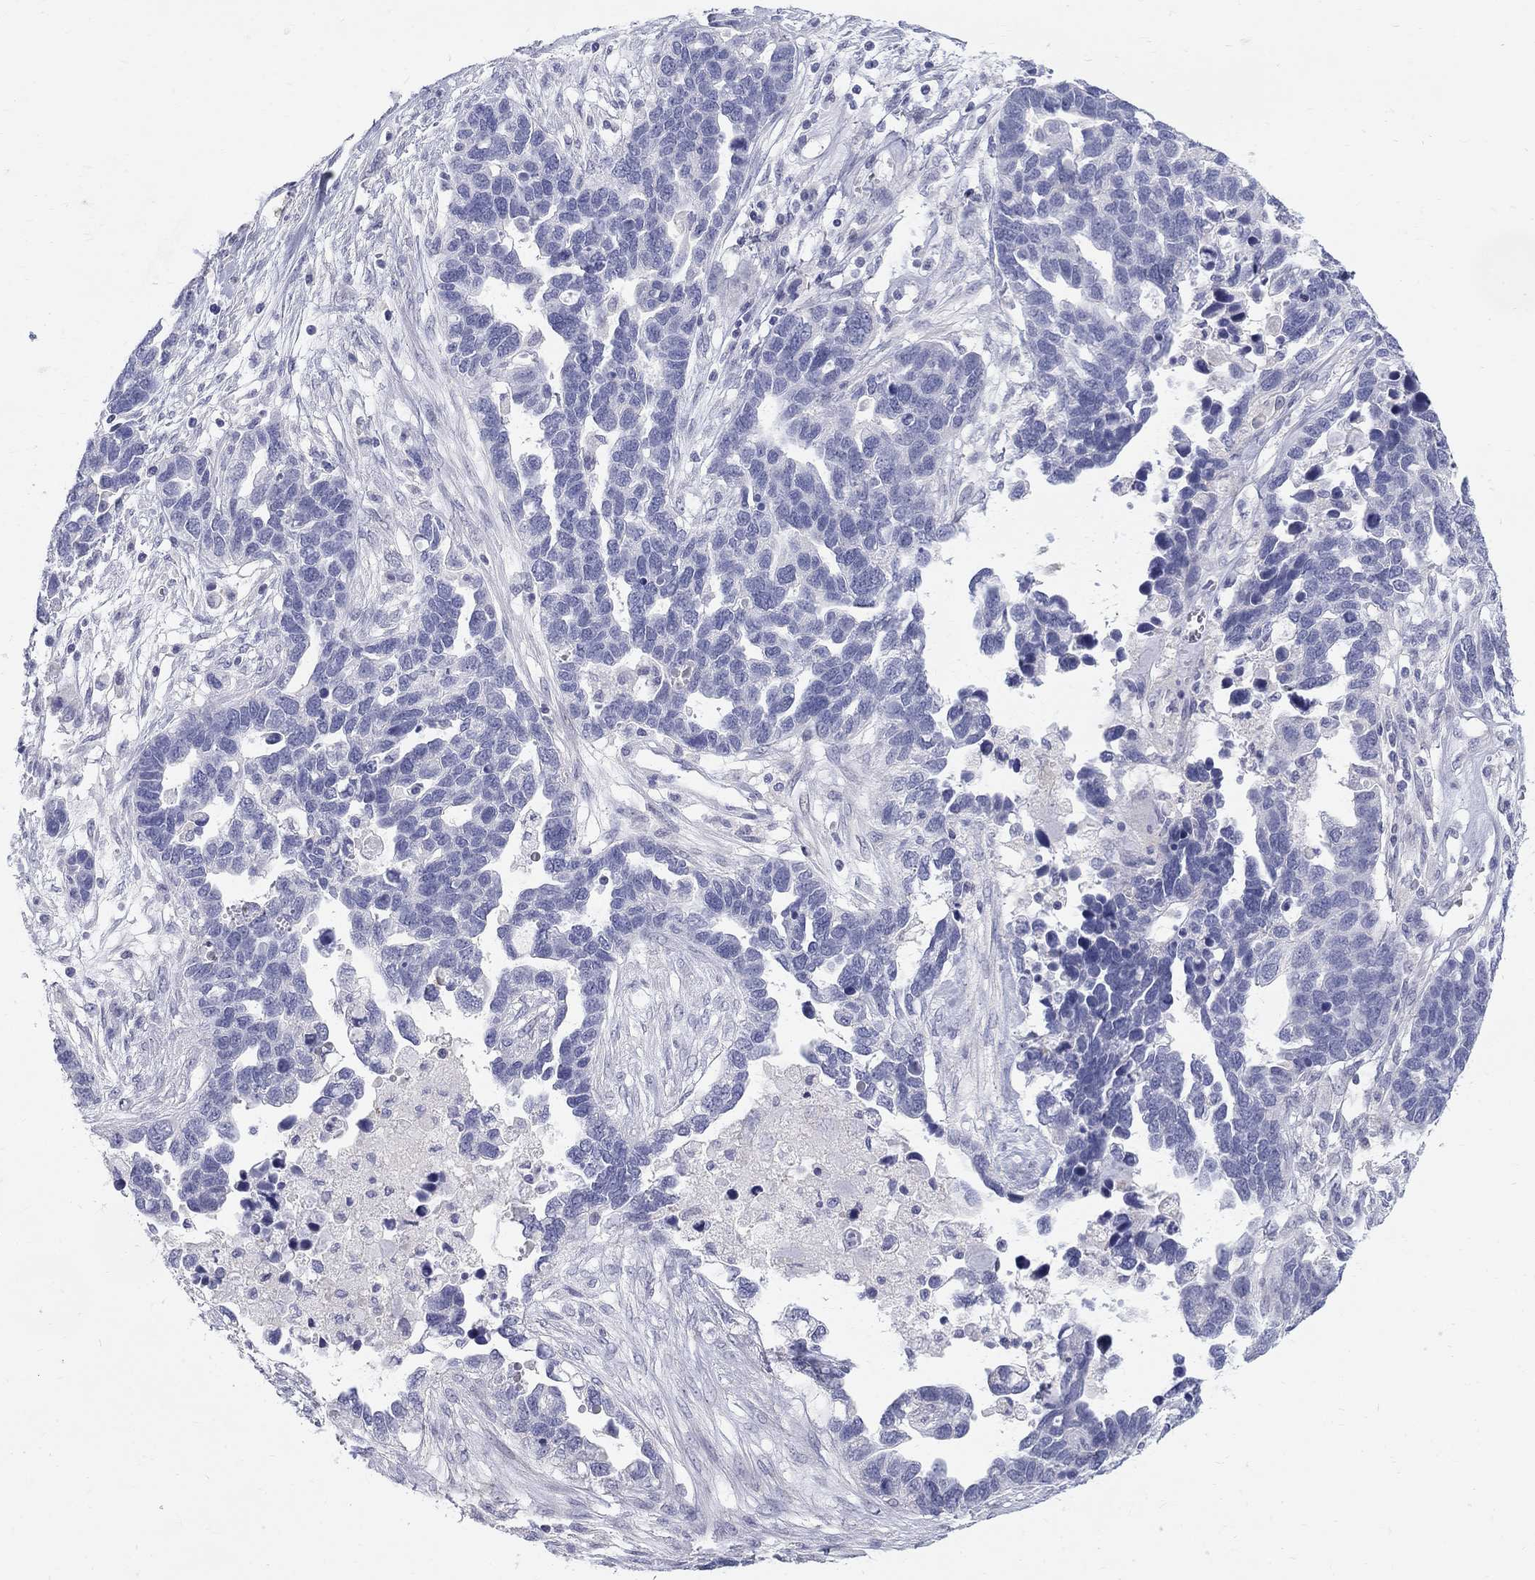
{"staining": {"intensity": "negative", "quantity": "none", "location": "none"}, "tissue": "ovarian cancer", "cell_type": "Tumor cells", "image_type": "cancer", "snomed": [{"axis": "morphology", "description": "Cystadenocarcinoma, serous, NOS"}, {"axis": "topography", "description": "Ovary"}], "caption": "A high-resolution image shows immunohistochemistry (IHC) staining of serous cystadenocarcinoma (ovarian), which demonstrates no significant staining in tumor cells. (Immunohistochemistry, brightfield microscopy, high magnification).", "gene": "MAGEB6", "patient": {"sex": "female", "age": 54}}